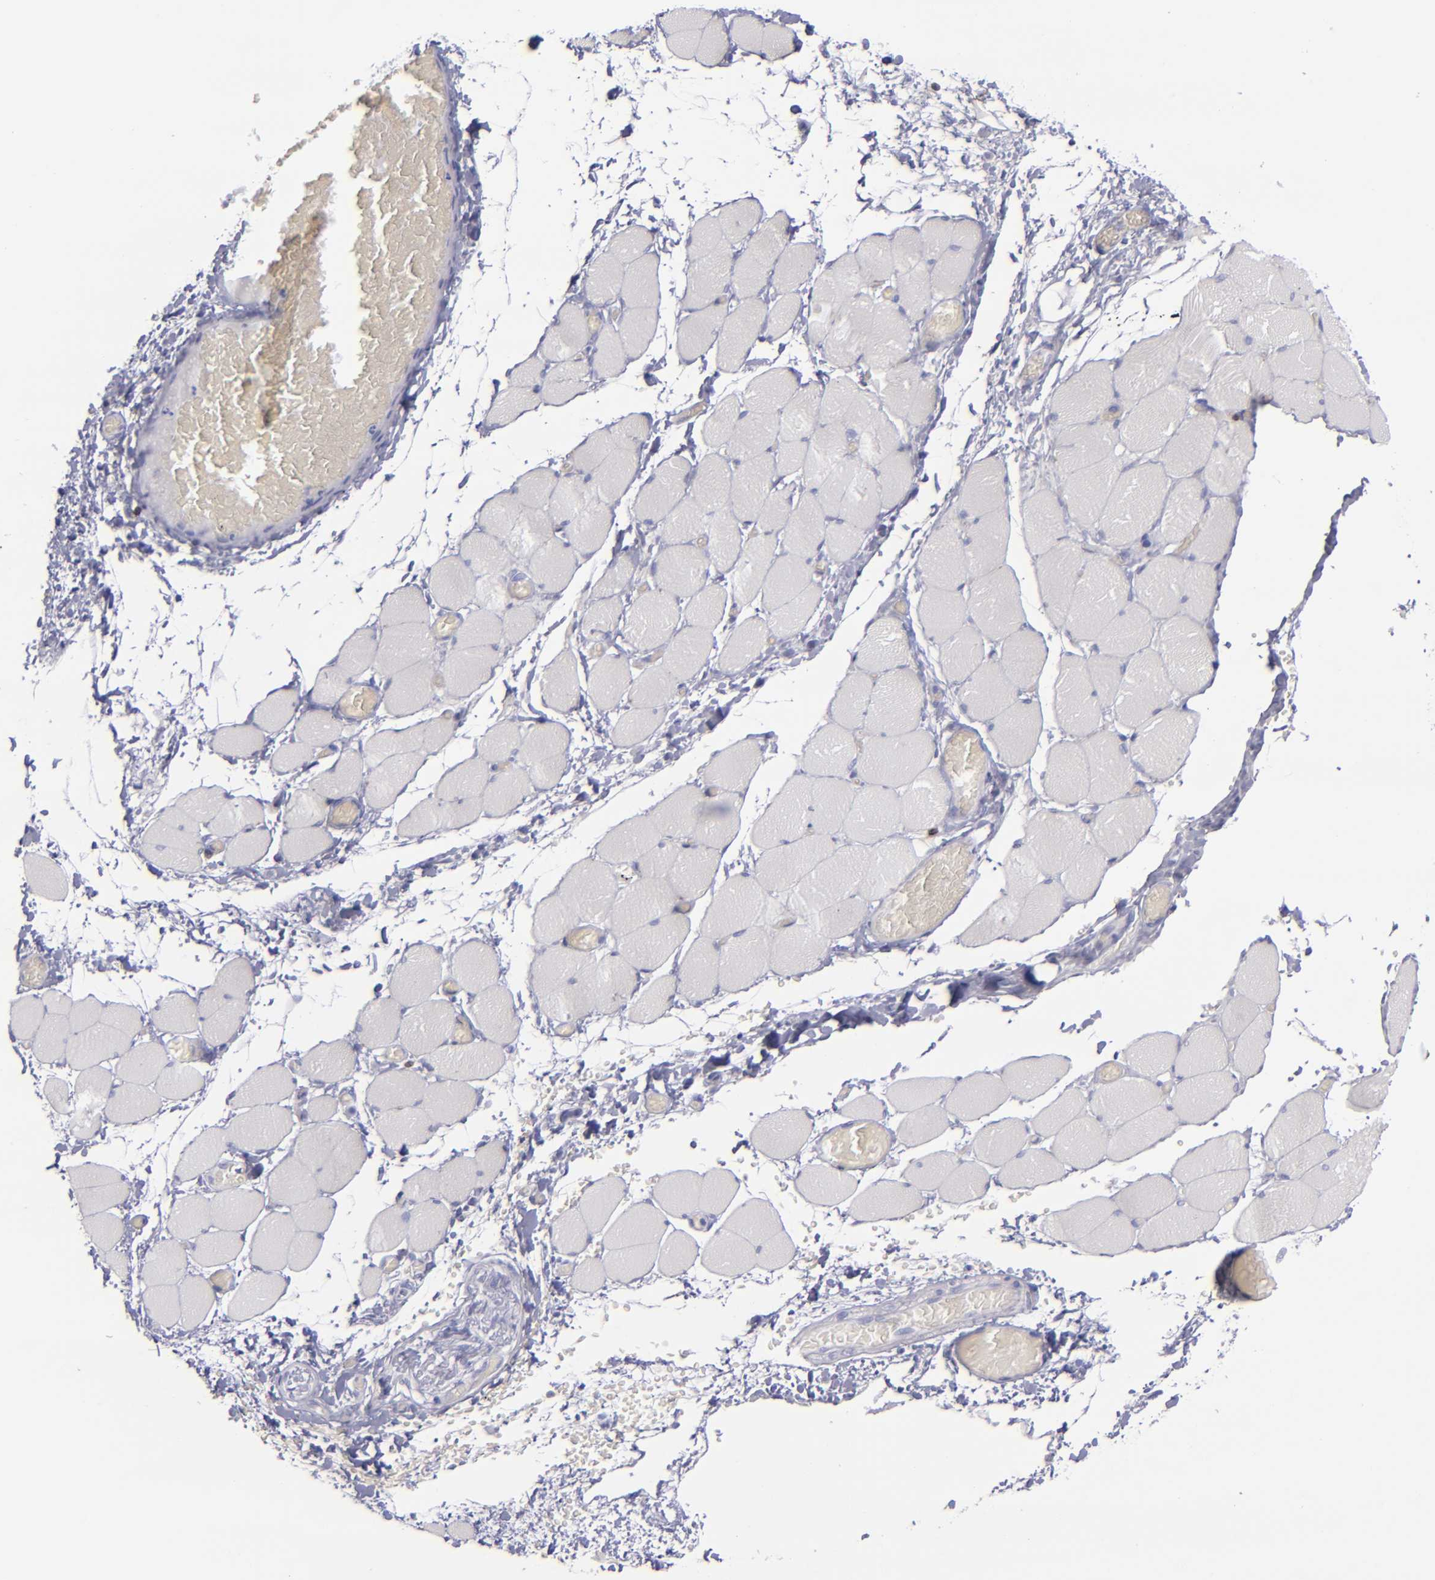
{"staining": {"intensity": "negative", "quantity": "none", "location": "none"}, "tissue": "skeletal muscle", "cell_type": "Myocytes", "image_type": "normal", "snomed": [{"axis": "morphology", "description": "Normal tissue, NOS"}, {"axis": "topography", "description": "Skeletal muscle"}, {"axis": "topography", "description": "Soft tissue"}], "caption": "This is an IHC photomicrograph of benign skeletal muscle. There is no expression in myocytes.", "gene": "CD2", "patient": {"sex": "female", "age": 58}}